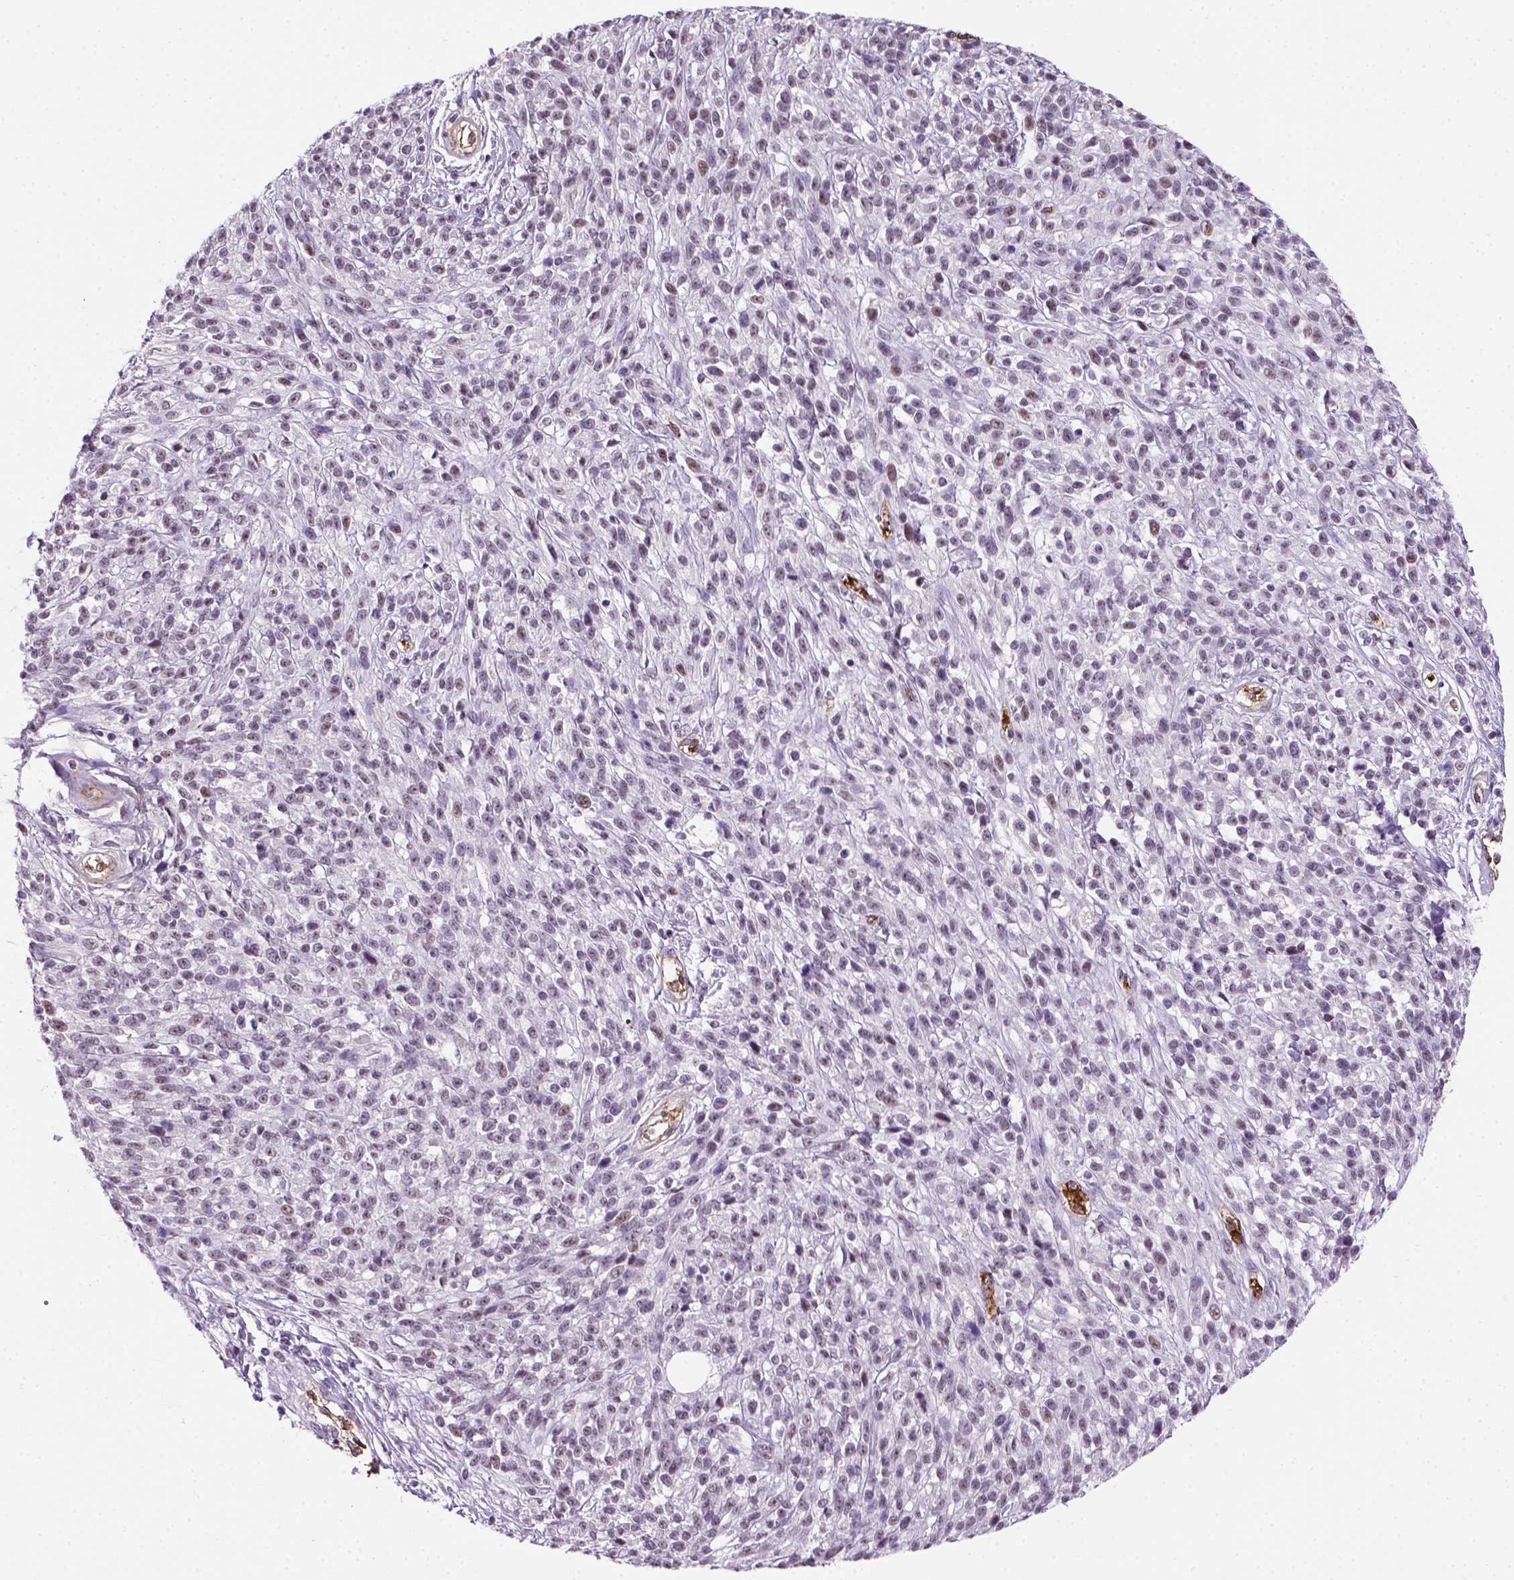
{"staining": {"intensity": "negative", "quantity": "none", "location": "none"}, "tissue": "melanoma", "cell_type": "Tumor cells", "image_type": "cancer", "snomed": [{"axis": "morphology", "description": "Malignant melanoma, NOS"}, {"axis": "topography", "description": "Skin"}, {"axis": "topography", "description": "Skin of trunk"}], "caption": "Immunohistochemical staining of human malignant melanoma shows no significant expression in tumor cells. The staining is performed using DAB (3,3'-diaminobenzidine) brown chromogen with nuclei counter-stained in using hematoxylin.", "gene": "VWF", "patient": {"sex": "male", "age": 74}}